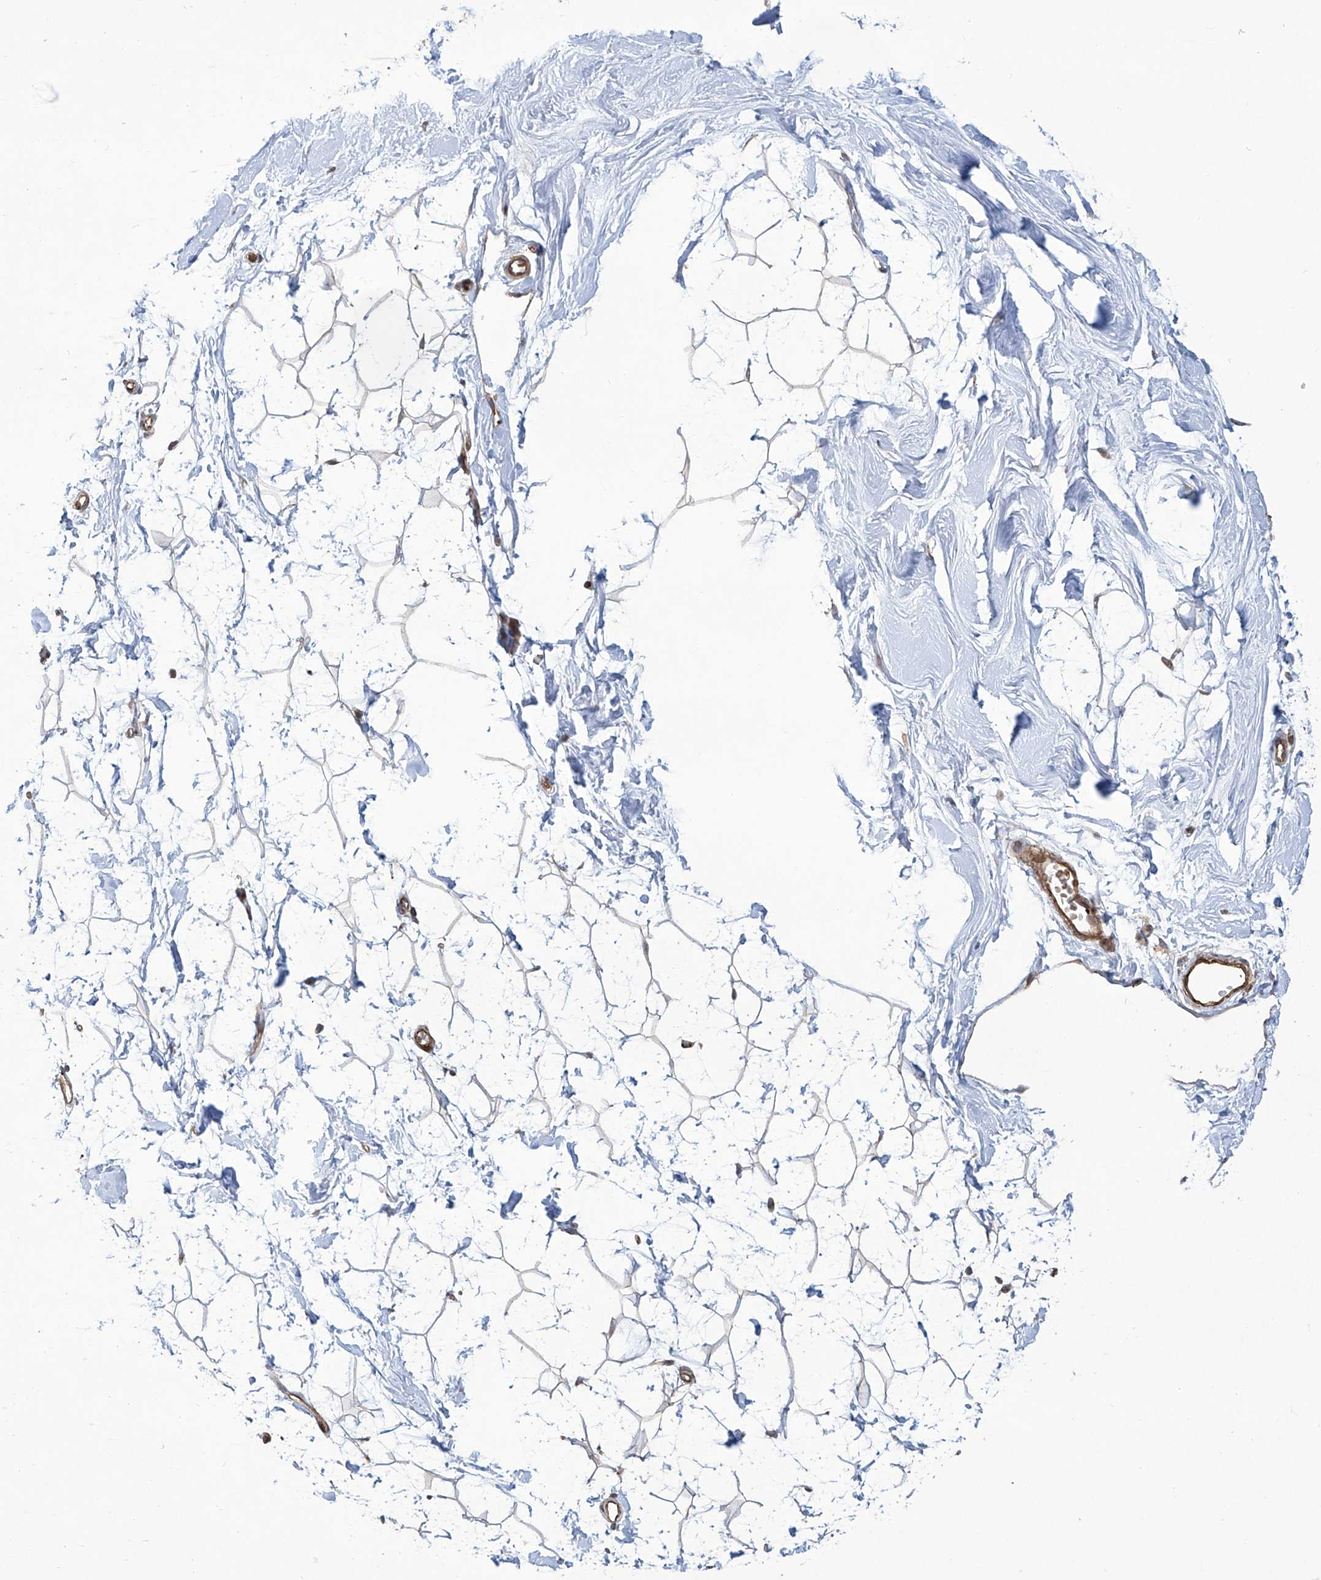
{"staining": {"intensity": "negative", "quantity": "none", "location": "none"}, "tissue": "breast", "cell_type": "Adipocytes", "image_type": "normal", "snomed": [{"axis": "morphology", "description": "Normal tissue, NOS"}, {"axis": "topography", "description": "Breast"}], "caption": "DAB (3,3'-diaminobenzidine) immunohistochemical staining of unremarkable human breast reveals no significant expression in adipocytes.", "gene": "APAF1", "patient": {"sex": "female", "age": 26}}